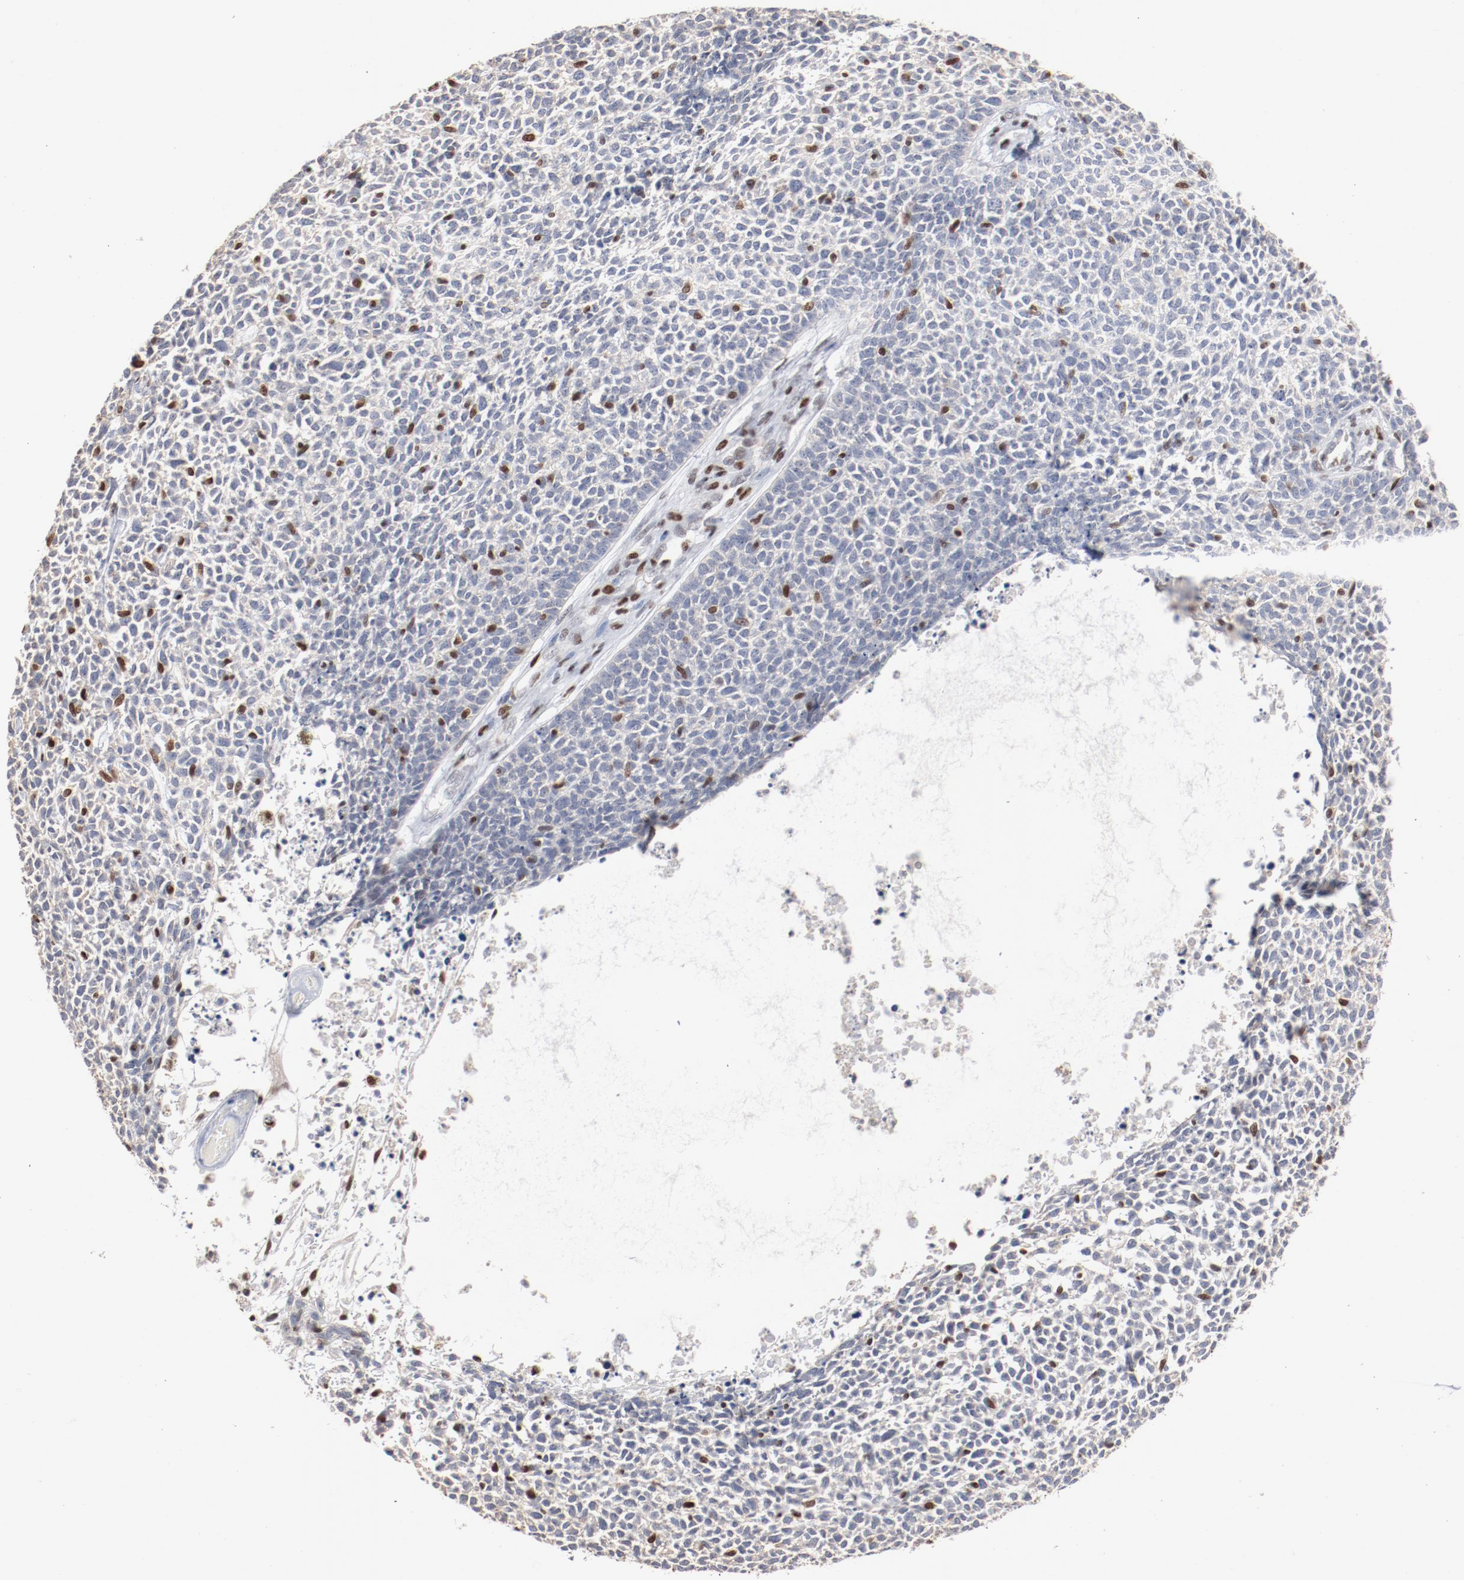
{"staining": {"intensity": "moderate", "quantity": "<25%", "location": "nuclear"}, "tissue": "skin cancer", "cell_type": "Tumor cells", "image_type": "cancer", "snomed": [{"axis": "morphology", "description": "Basal cell carcinoma"}, {"axis": "topography", "description": "Skin"}], "caption": "The photomicrograph exhibits staining of skin cancer (basal cell carcinoma), revealing moderate nuclear protein staining (brown color) within tumor cells.", "gene": "ZEB2", "patient": {"sex": "female", "age": 84}}